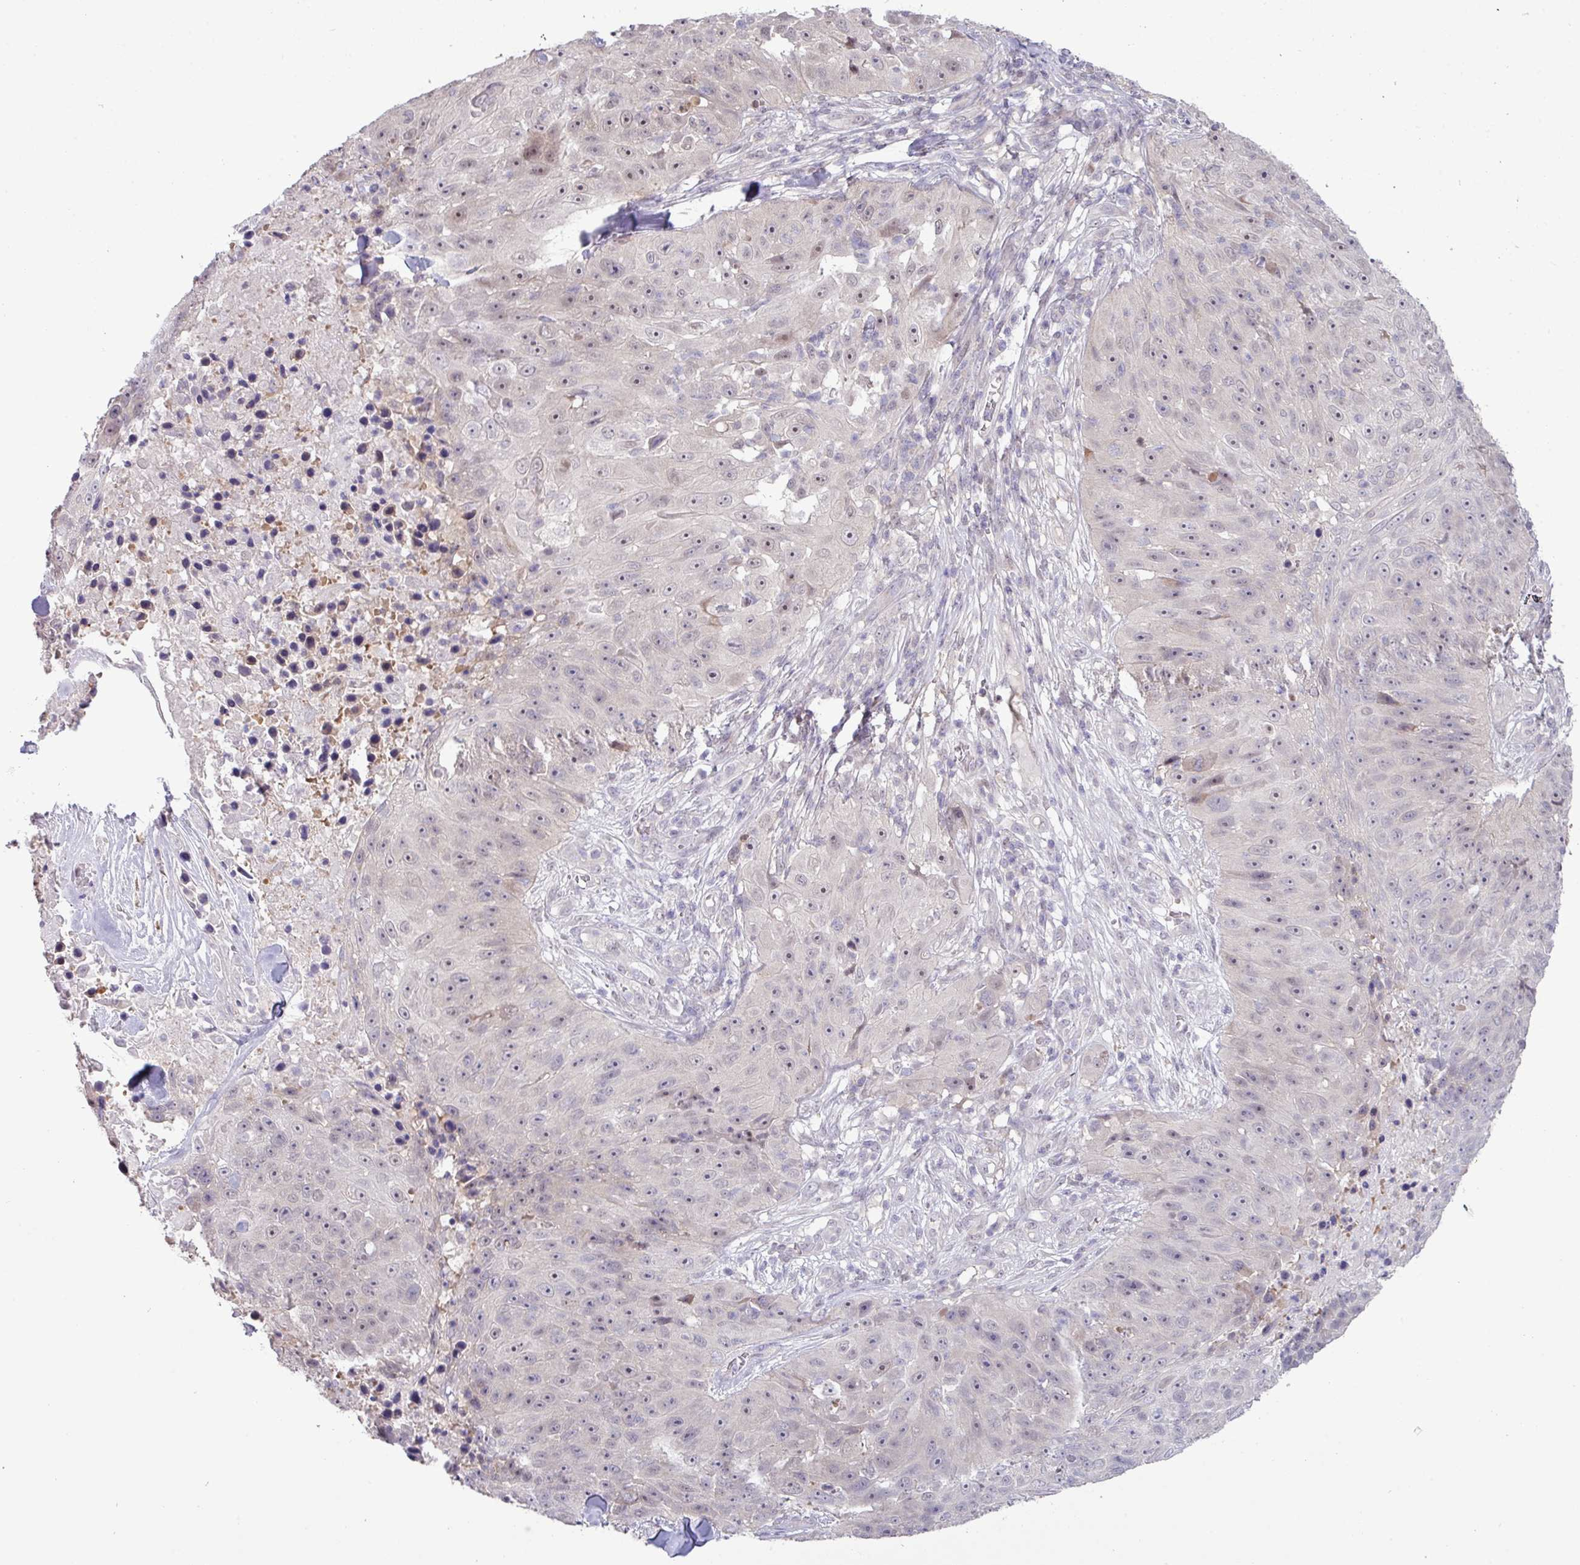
{"staining": {"intensity": "weak", "quantity": "<25%", "location": "nuclear"}, "tissue": "skin cancer", "cell_type": "Tumor cells", "image_type": "cancer", "snomed": [{"axis": "morphology", "description": "Squamous cell carcinoma, NOS"}, {"axis": "topography", "description": "Skin"}], "caption": "Skin cancer was stained to show a protein in brown. There is no significant positivity in tumor cells. Nuclei are stained in blue.", "gene": "RIPPLY1", "patient": {"sex": "female", "age": 87}}